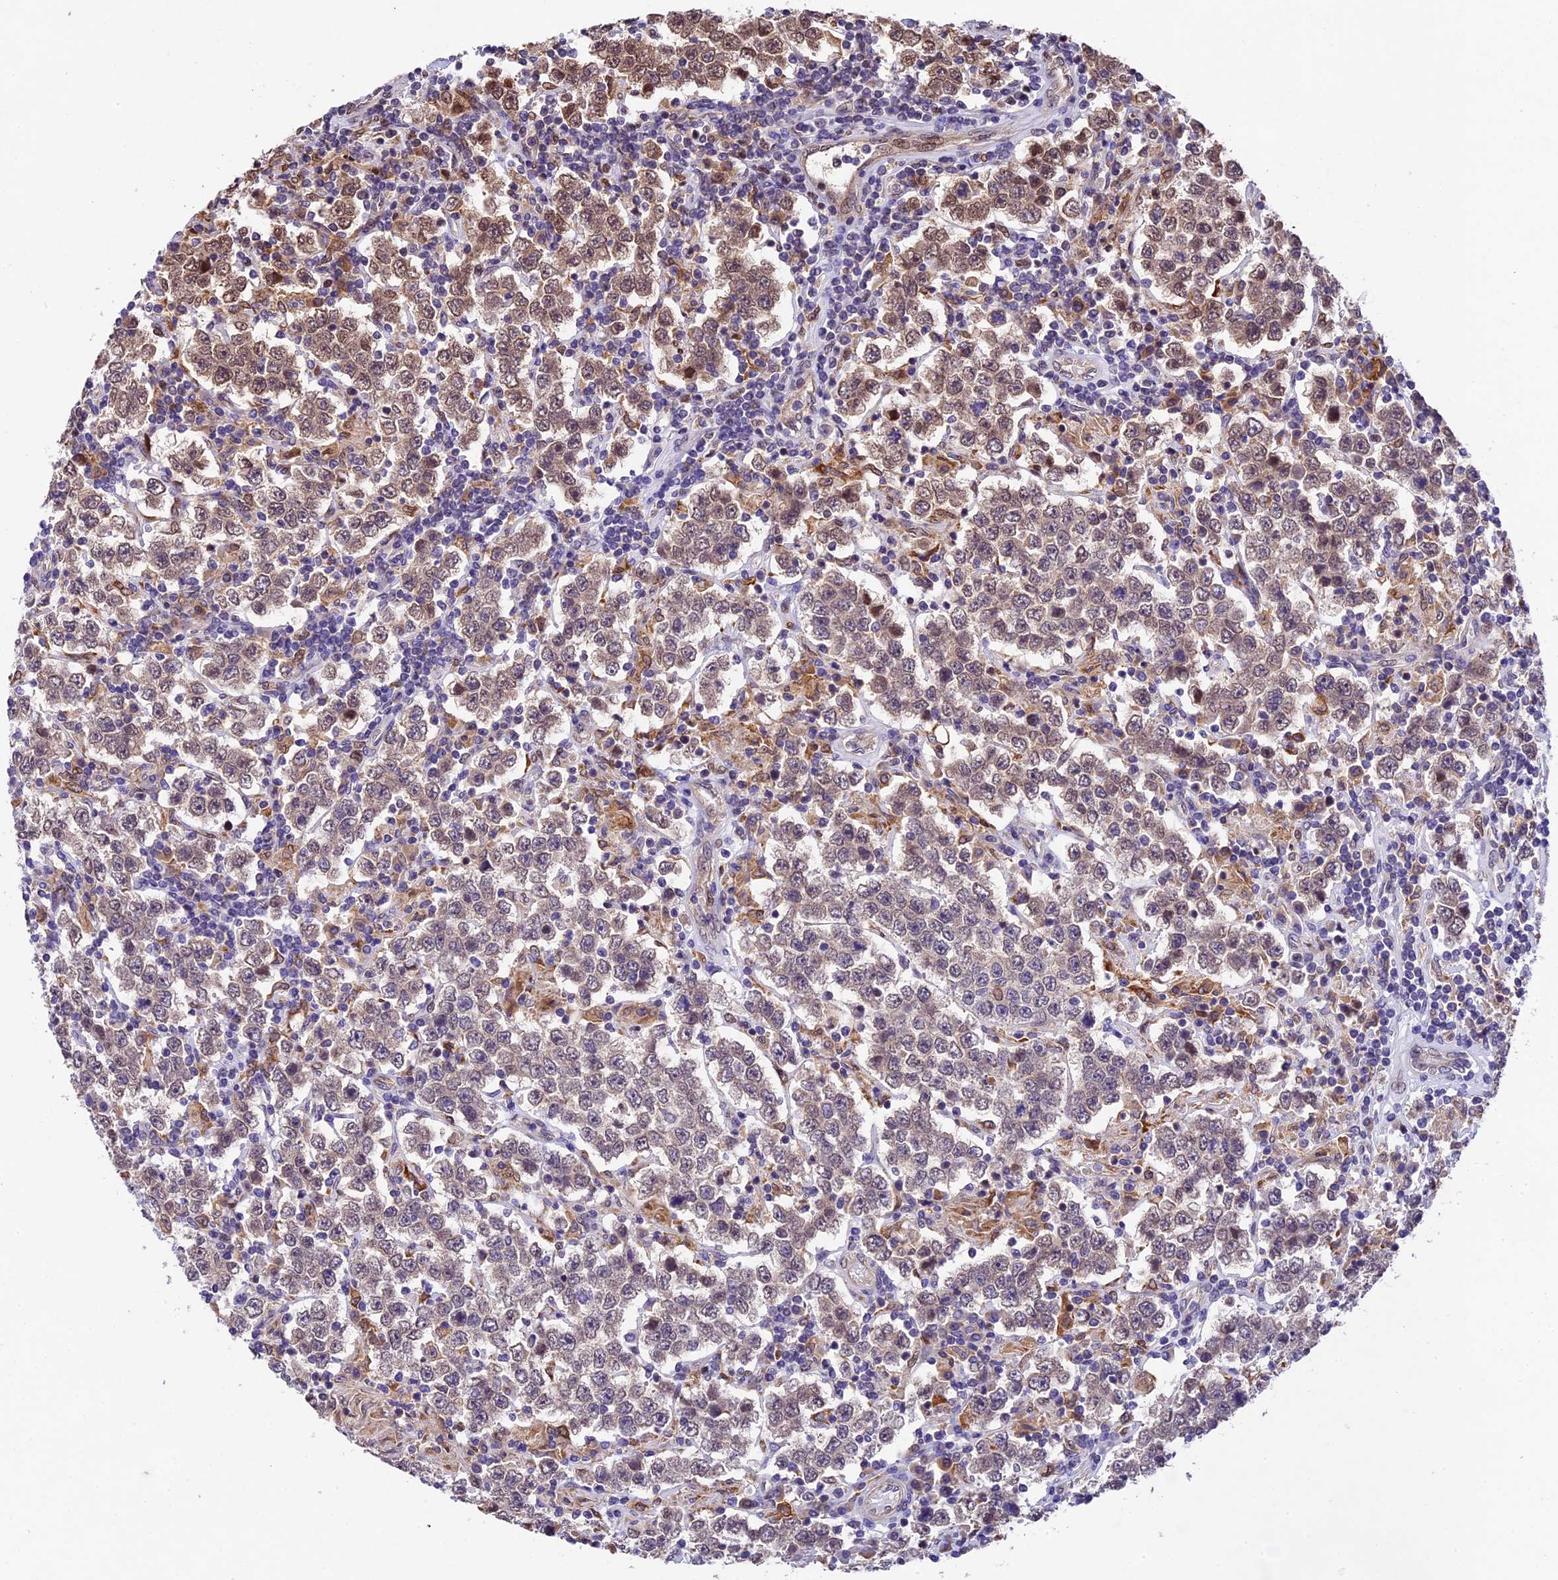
{"staining": {"intensity": "weak", "quantity": "25%-75%", "location": "nuclear"}, "tissue": "testis cancer", "cell_type": "Tumor cells", "image_type": "cancer", "snomed": [{"axis": "morphology", "description": "Normal tissue, NOS"}, {"axis": "morphology", "description": "Urothelial carcinoma, High grade"}, {"axis": "morphology", "description": "Seminoma, NOS"}, {"axis": "morphology", "description": "Carcinoma, Embryonal, NOS"}, {"axis": "topography", "description": "Urinary bladder"}, {"axis": "topography", "description": "Testis"}], "caption": "This photomicrograph displays immunohistochemistry (IHC) staining of testis cancer, with low weak nuclear staining in about 25%-75% of tumor cells.", "gene": "CCSER1", "patient": {"sex": "male", "age": 41}}